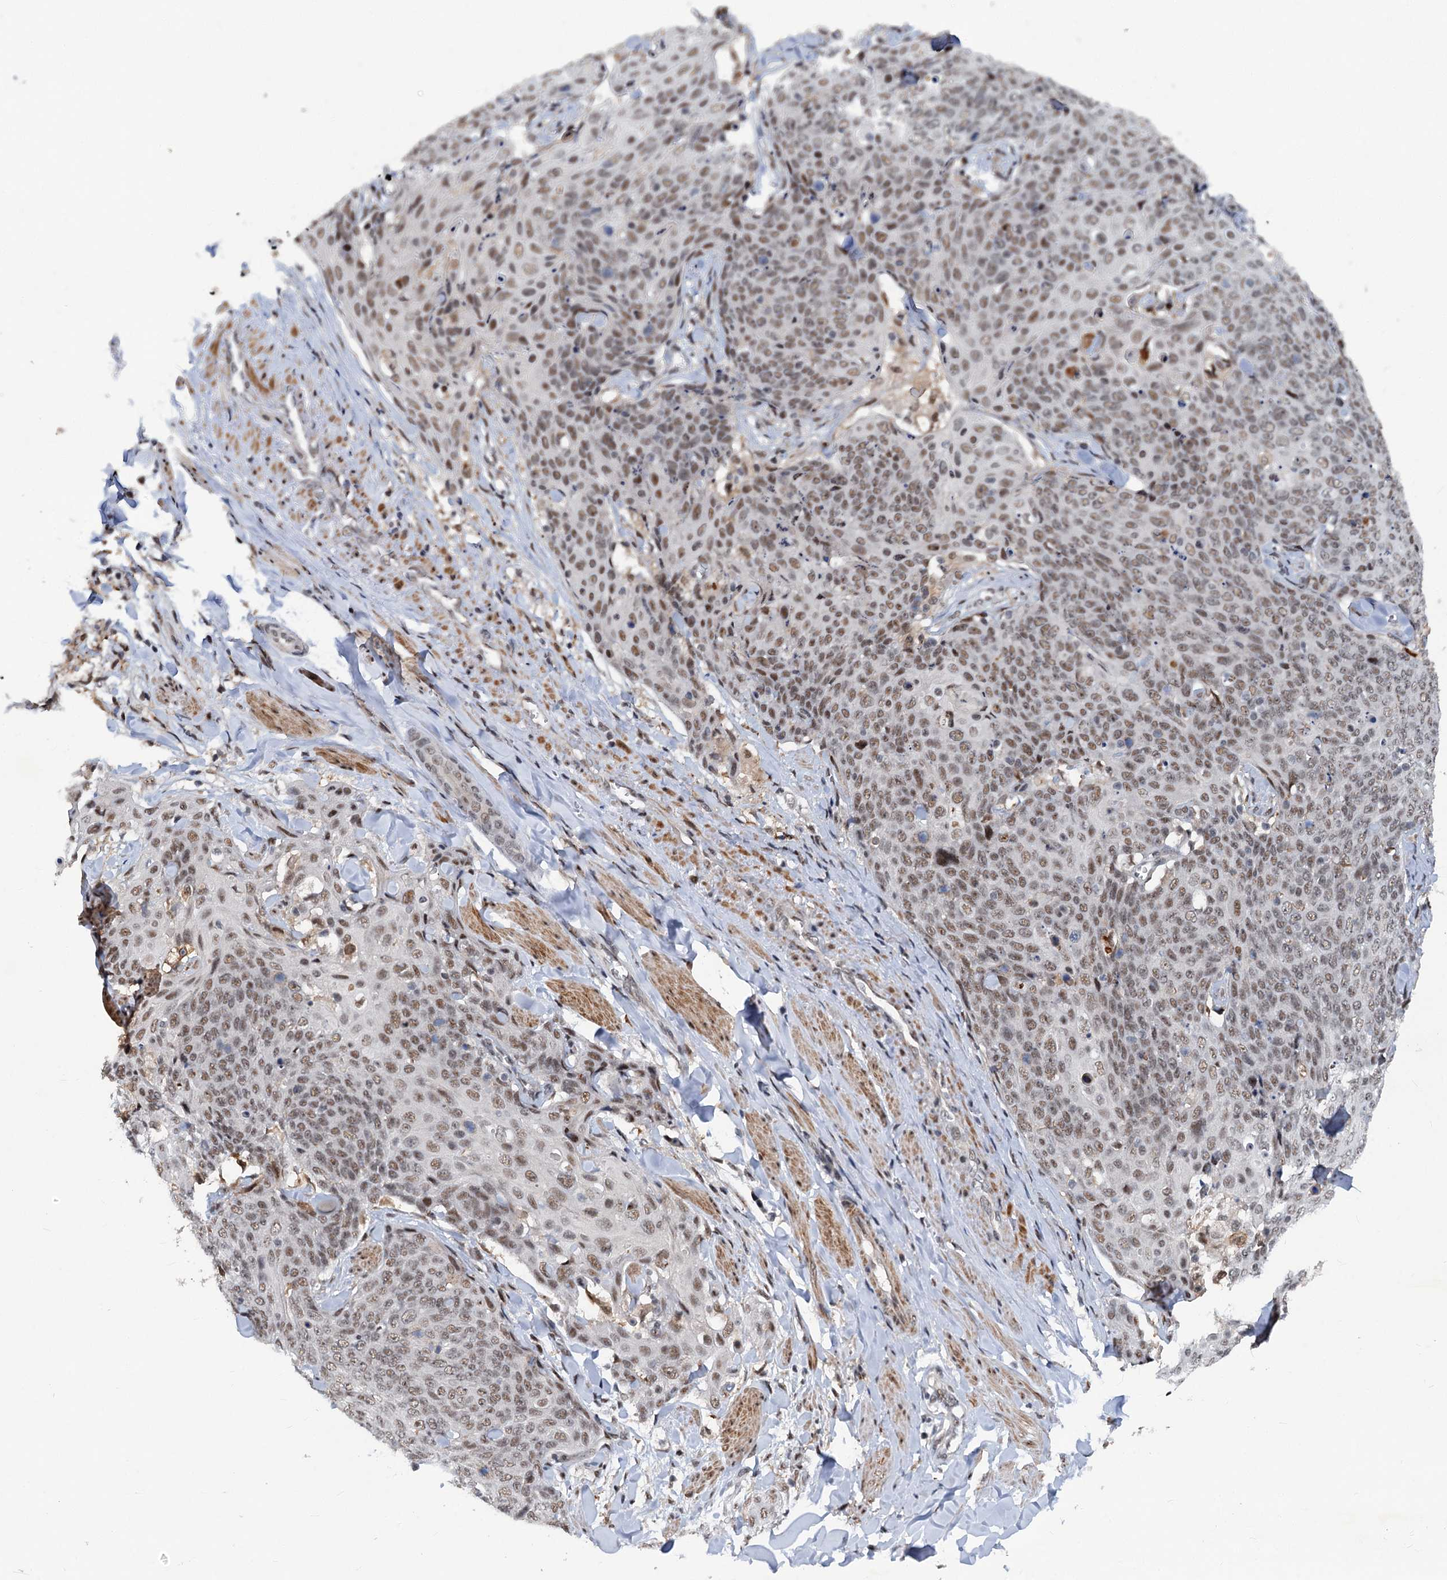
{"staining": {"intensity": "weak", "quantity": ">75%", "location": "nuclear"}, "tissue": "skin cancer", "cell_type": "Tumor cells", "image_type": "cancer", "snomed": [{"axis": "morphology", "description": "Squamous cell carcinoma, NOS"}, {"axis": "topography", "description": "Skin"}, {"axis": "topography", "description": "Vulva"}], "caption": "Tumor cells reveal low levels of weak nuclear positivity in about >75% of cells in skin cancer.", "gene": "PHF8", "patient": {"sex": "female", "age": 85}}